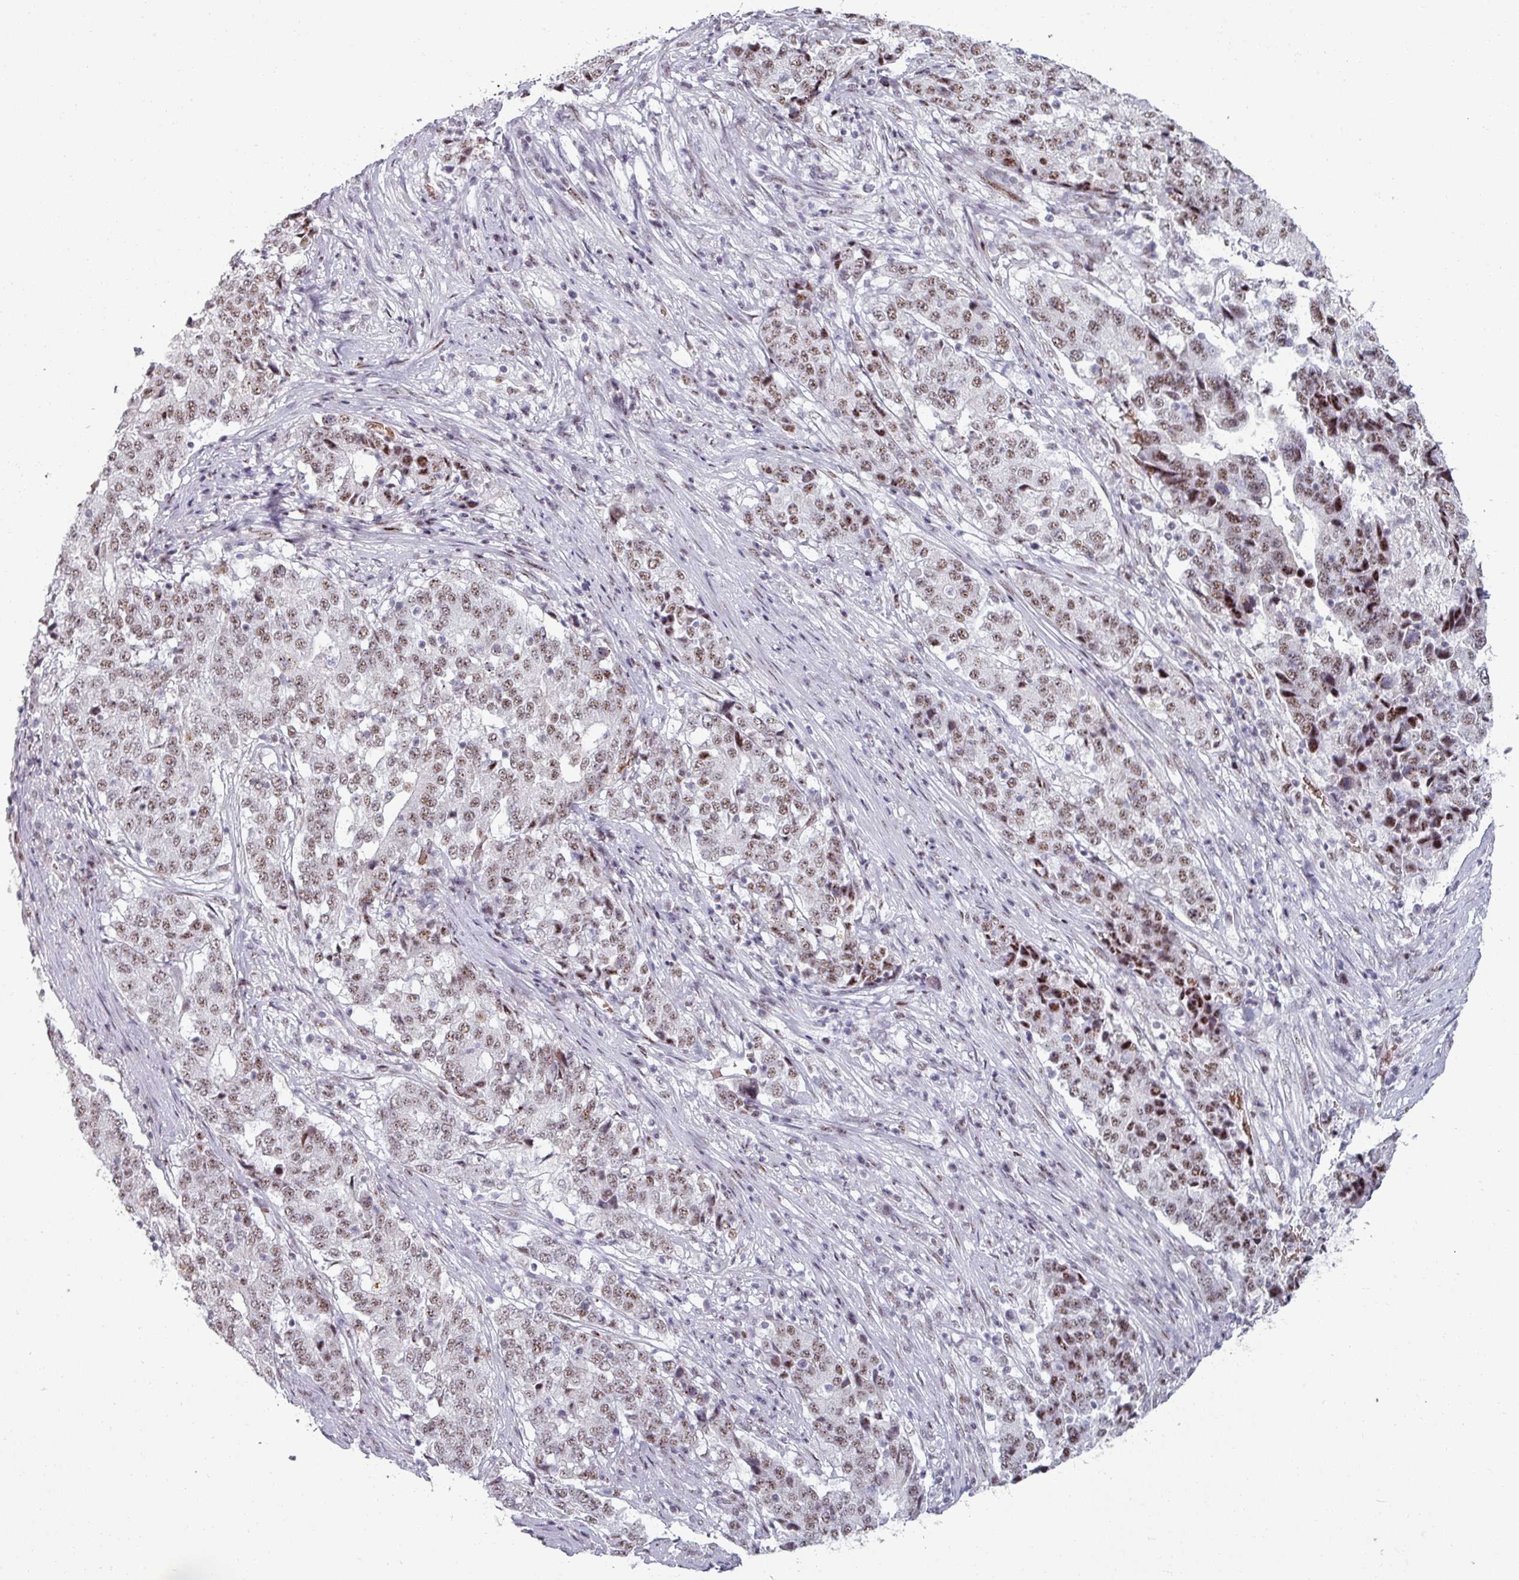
{"staining": {"intensity": "moderate", "quantity": ">75%", "location": "nuclear"}, "tissue": "stomach cancer", "cell_type": "Tumor cells", "image_type": "cancer", "snomed": [{"axis": "morphology", "description": "Adenocarcinoma, NOS"}, {"axis": "topography", "description": "Stomach"}], "caption": "The immunohistochemical stain highlights moderate nuclear positivity in tumor cells of stomach adenocarcinoma tissue.", "gene": "NCOR1", "patient": {"sex": "male", "age": 59}}